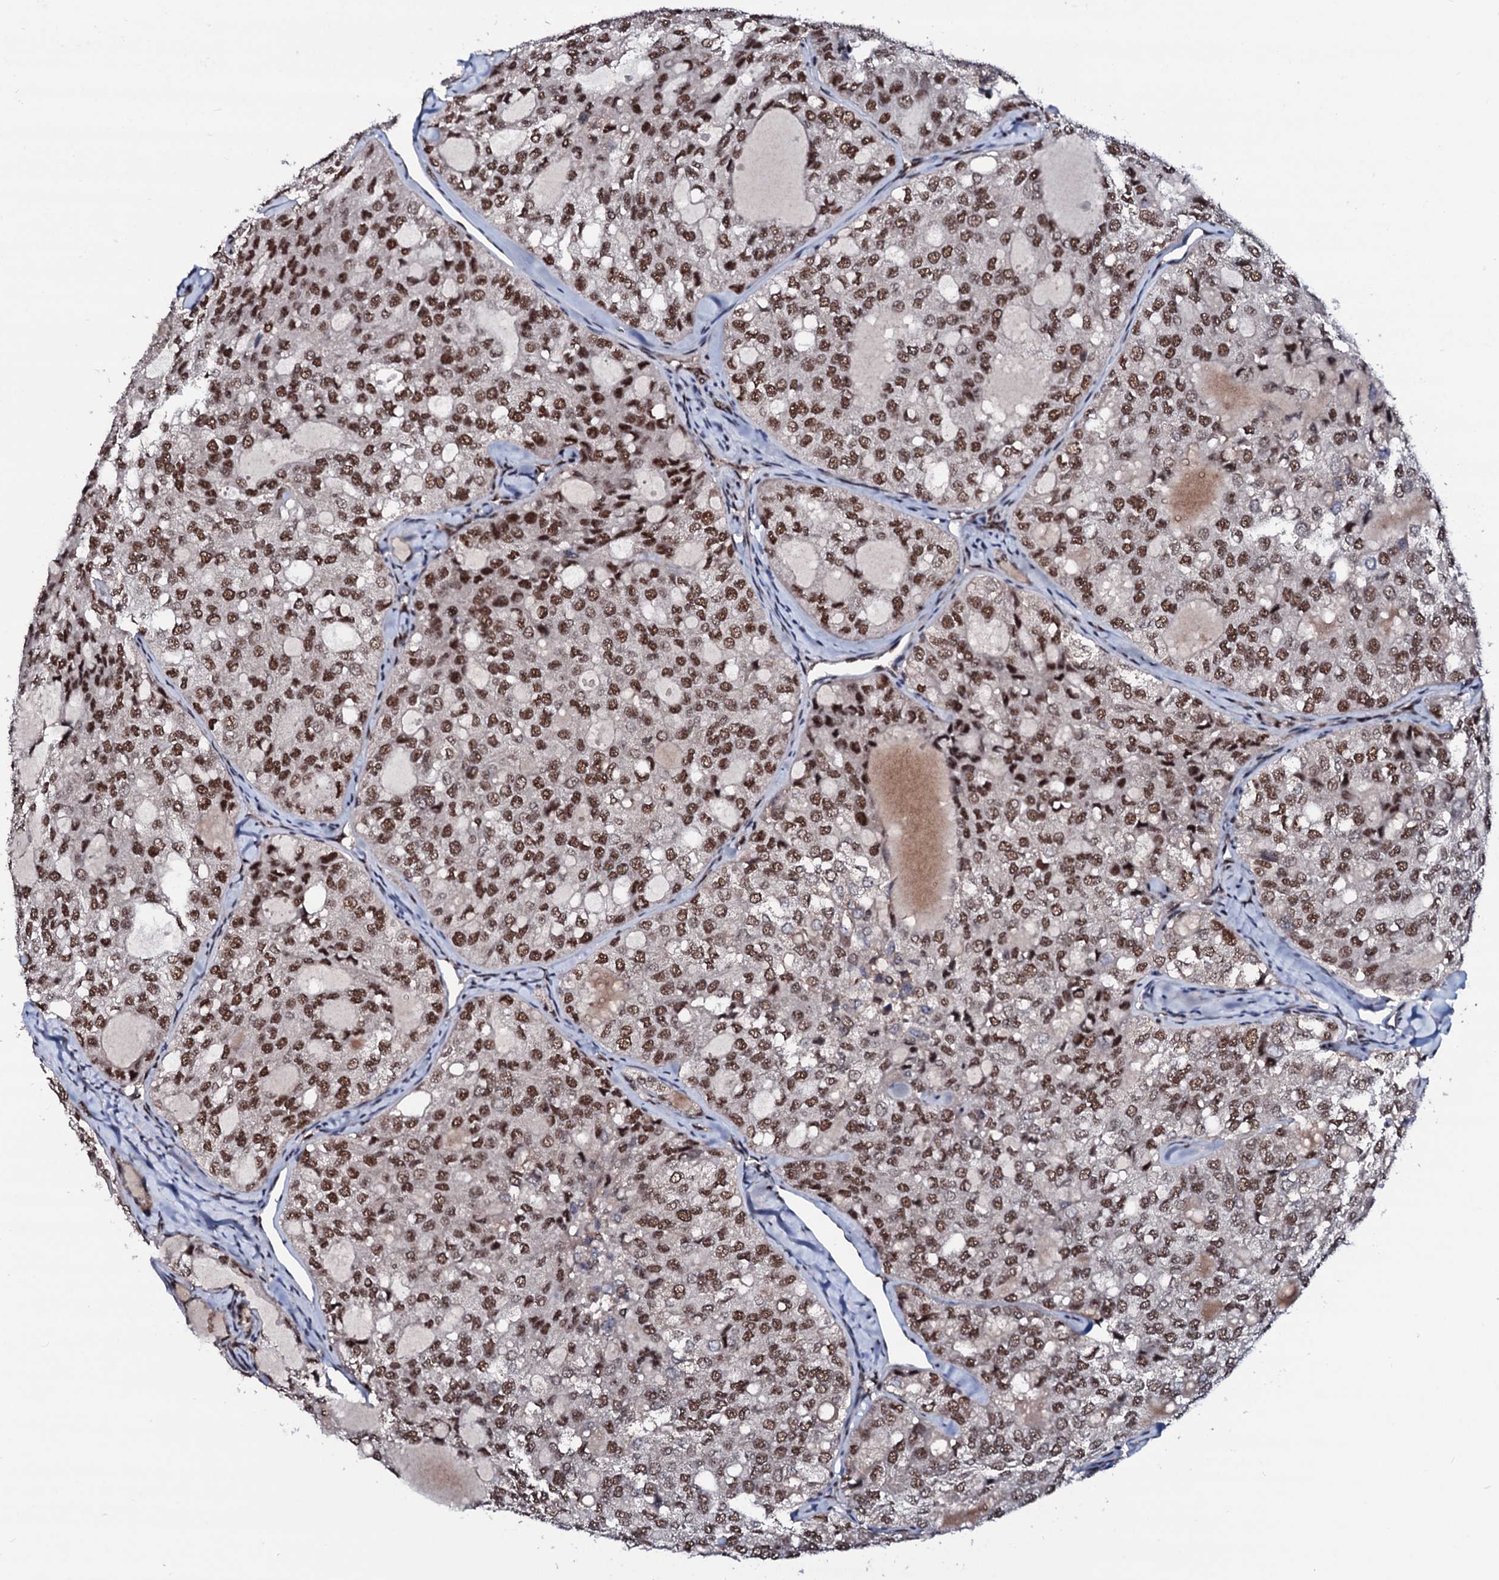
{"staining": {"intensity": "moderate", "quantity": ">75%", "location": "nuclear"}, "tissue": "thyroid cancer", "cell_type": "Tumor cells", "image_type": "cancer", "snomed": [{"axis": "morphology", "description": "Follicular adenoma carcinoma, NOS"}, {"axis": "topography", "description": "Thyroid gland"}], "caption": "Thyroid cancer (follicular adenoma carcinoma) was stained to show a protein in brown. There is medium levels of moderate nuclear staining in approximately >75% of tumor cells.", "gene": "PRPF18", "patient": {"sex": "male", "age": 75}}